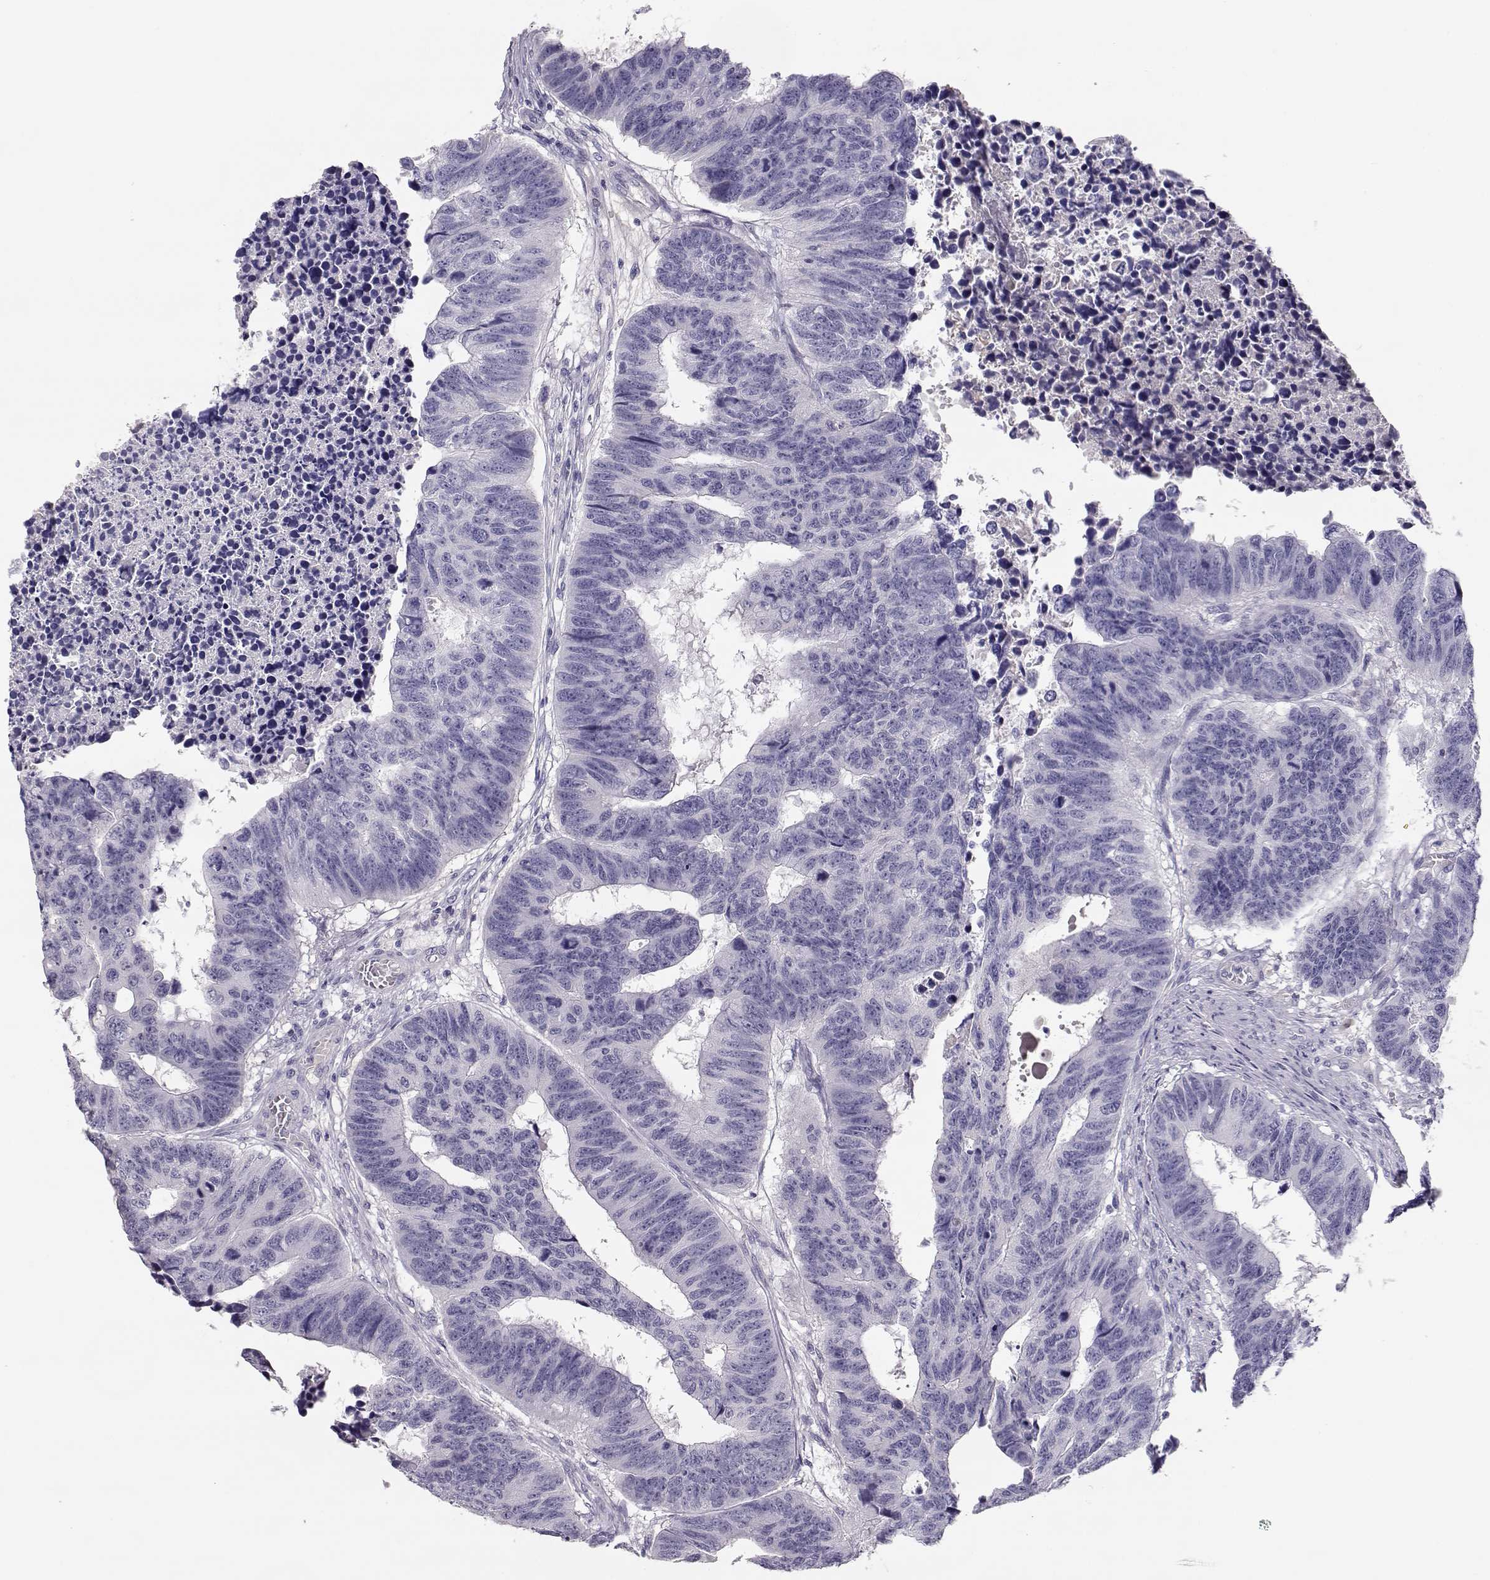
{"staining": {"intensity": "negative", "quantity": "none", "location": "none"}, "tissue": "colorectal cancer", "cell_type": "Tumor cells", "image_type": "cancer", "snomed": [{"axis": "morphology", "description": "Adenocarcinoma, NOS"}, {"axis": "topography", "description": "Rectum"}], "caption": "An IHC histopathology image of colorectal cancer (adenocarcinoma) is shown. There is no staining in tumor cells of colorectal cancer (adenocarcinoma). The staining was performed using DAB to visualize the protein expression in brown, while the nuclei were stained in blue with hematoxylin (Magnification: 20x).", "gene": "SLCO6A1", "patient": {"sex": "female", "age": 85}}